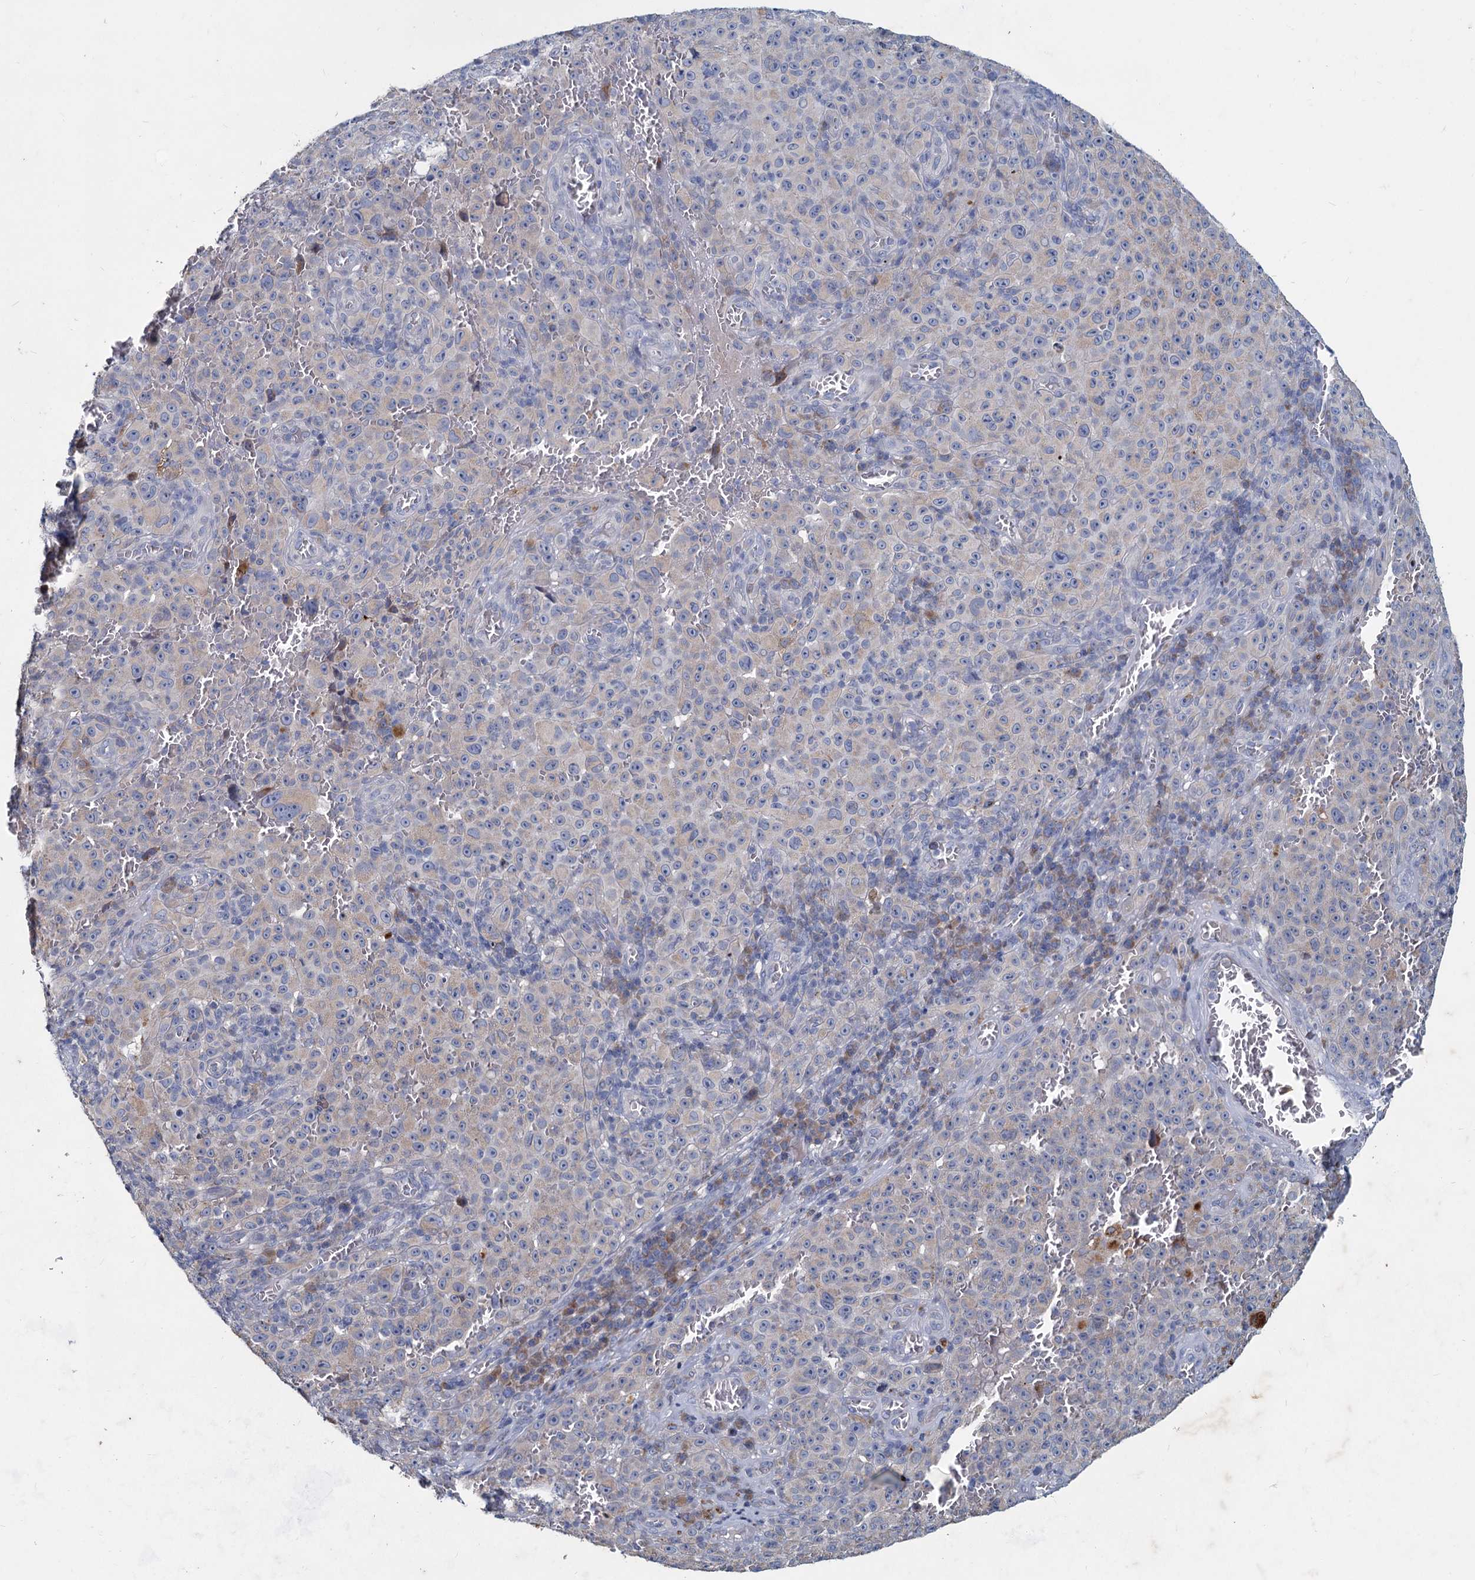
{"staining": {"intensity": "negative", "quantity": "none", "location": "none"}, "tissue": "melanoma", "cell_type": "Tumor cells", "image_type": "cancer", "snomed": [{"axis": "morphology", "description": "Malignant melanoma, NOS"}, {"axis": "topography", "description": "Skin"}], "caption": "High magnification brightfield microscopy of malignant melanoma stained with DAB (3,3'-diaminobenzidine) (brown) and counterstained with hematoxylin (blue): tumor cells show no significant positivity.", "gene": "TMX2", "patient": {"sex": "female", "age": 82}}